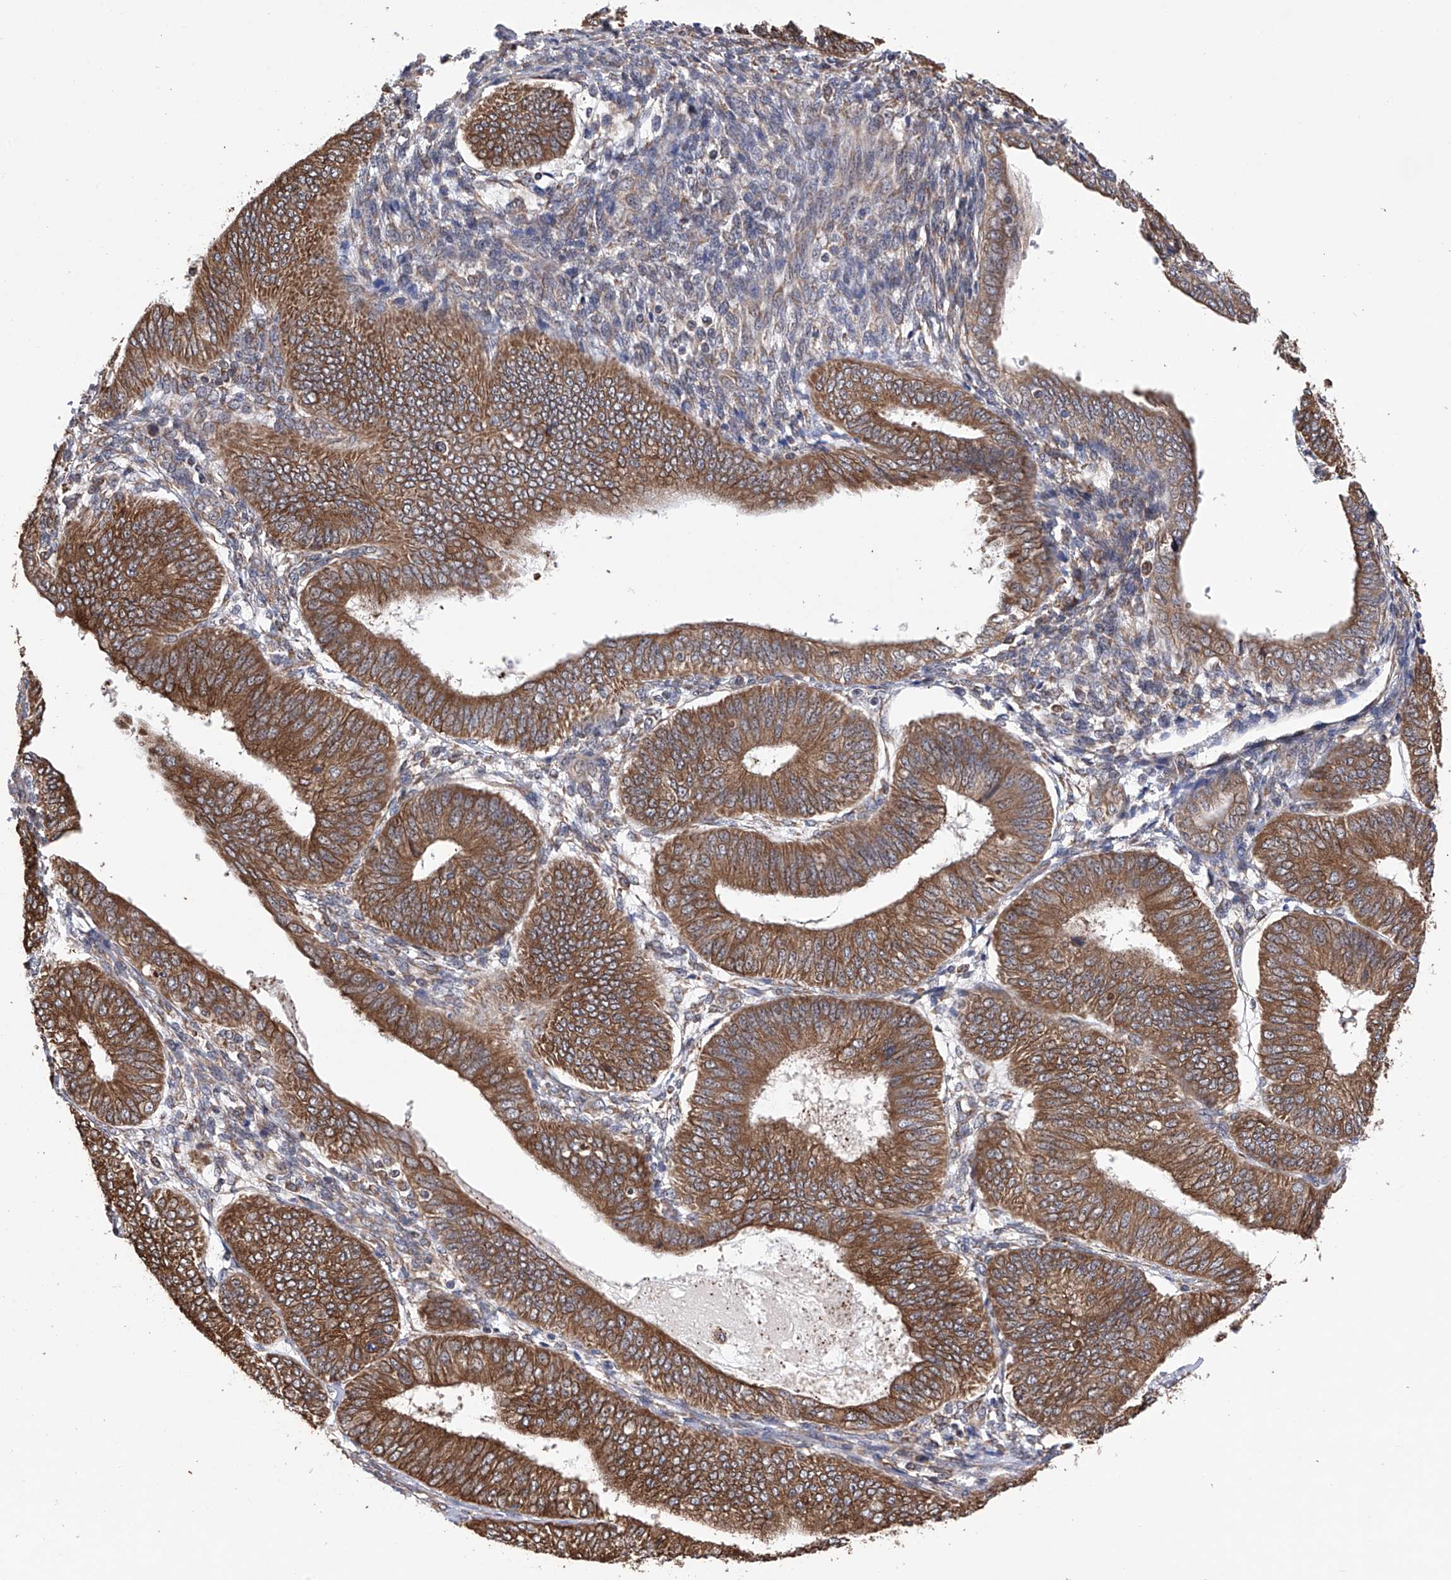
{"staining": {"intensity": "moderate", "quantity": ">75%", "location": "cytoplasmic/membranous"}, "tissue": "endometrial cancer", "cell_type": "Tumor cells", "image_type": "cancer", "snomed": [{"axis": "morphology", "description": "Adenocarcinoma, NOS"}, {"axis": "topography", "description": "Endometrium"}], "caption": "The immunohistochemical stain labels moderate cytoplasmic/membranous expression in tumor cells of adenocarcinoma (endometrial) tissue.", "gene": "DNAH8", "patient": {"sex": "female", "age": 58}}